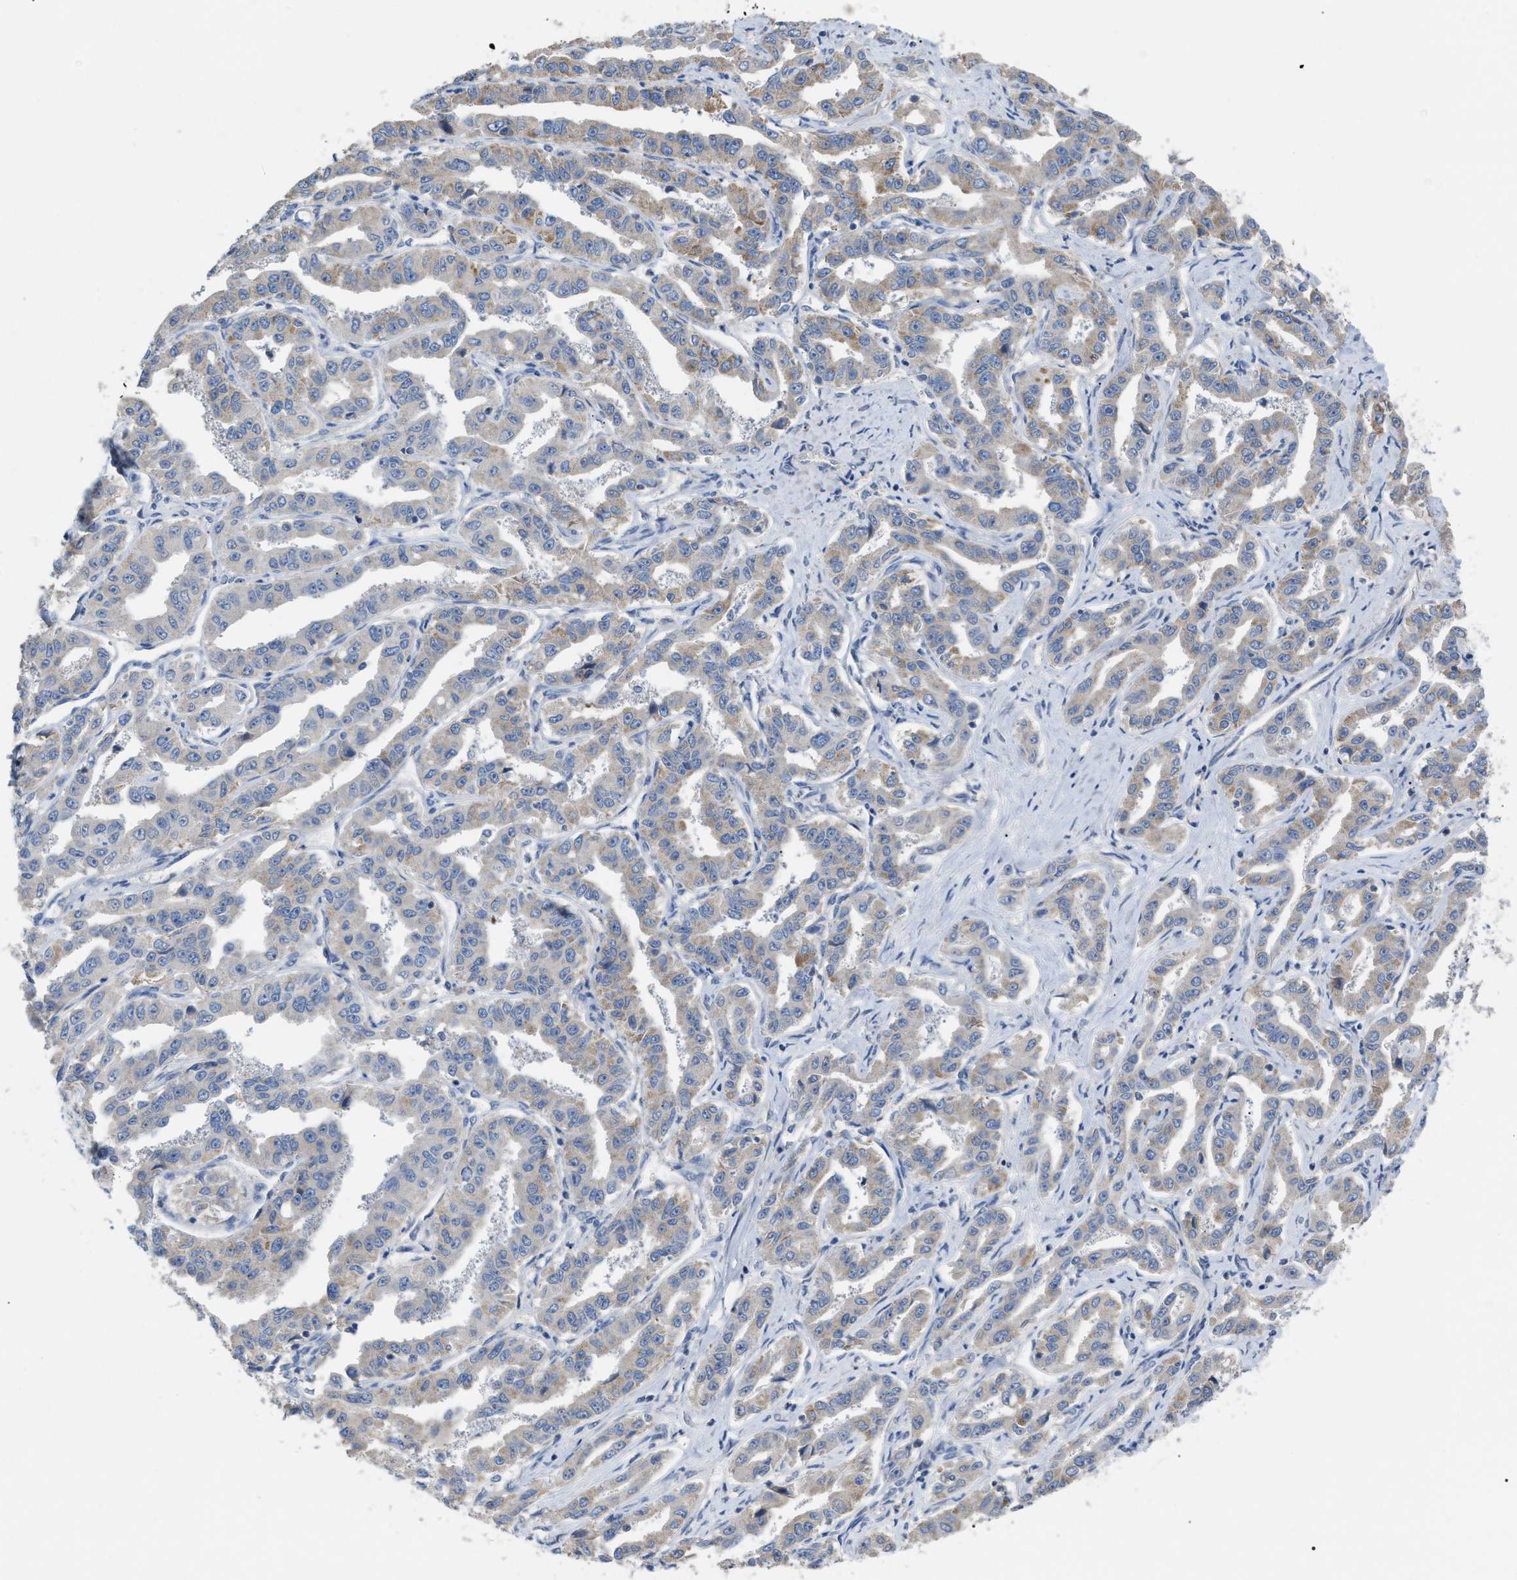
{"staining": {"intensity": "moderate", "quantity": "<25%", "location": "cytoplasmic/membranous"}, "tissue": "liver cancer", "cell_type": "Tumor cells", "image_type": "cancer", "snomed": [{"axis": "morphology", "description": "Cholangiocarcinoma"}, {"axis": "topography", "description": "Liver"}], "caption": "This micrograph demonstrates immunohistochemistry staining of human liver cancer (cholangiocarcinoma), with low moderate cytoplasmic/membranous staining in approximately <25% of tumor cells.", "gene": "DHX58", "patient": {"sex": "male", "age": 59}}